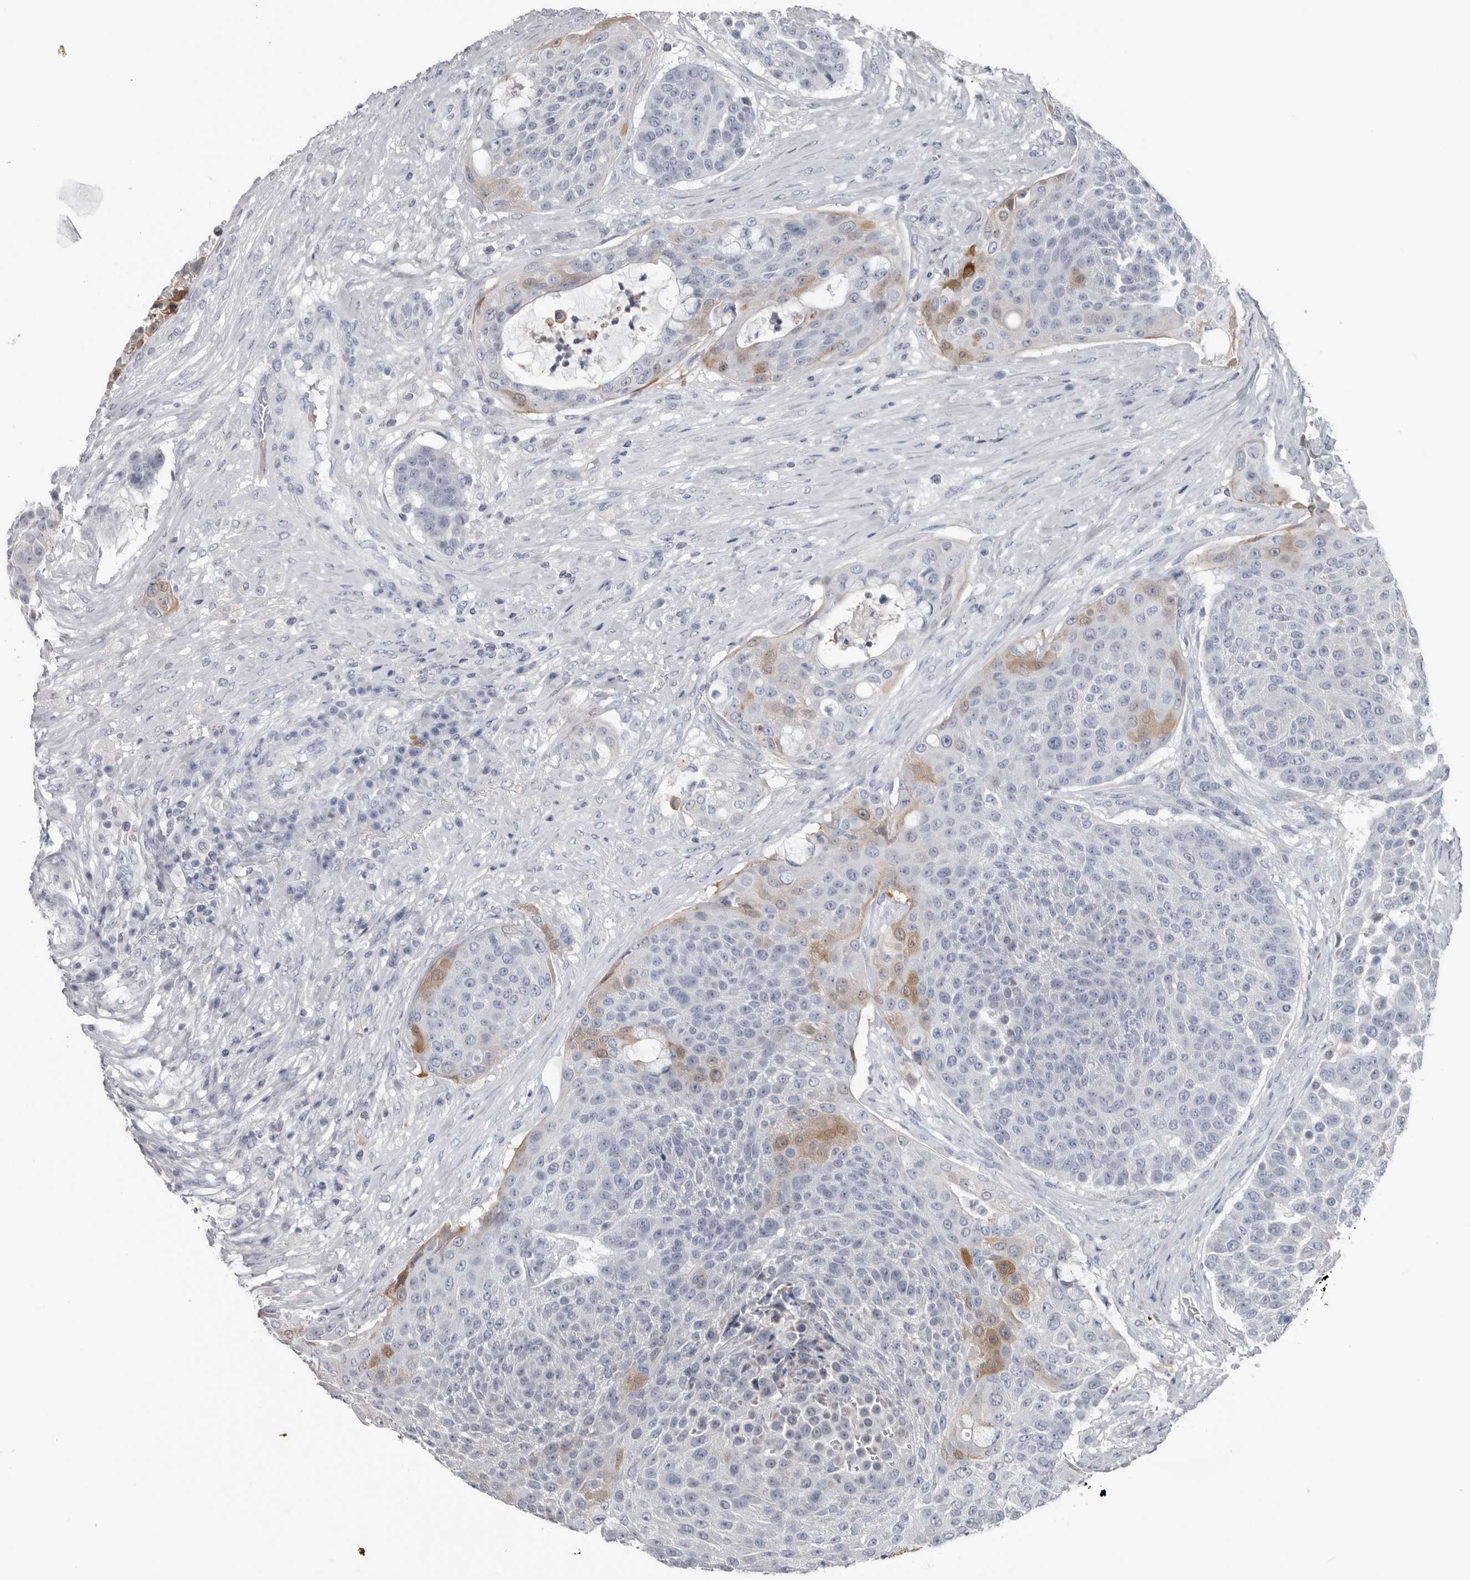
{"staining": {"intensity": "weak", "quantity": "<25%", "location": "cytoplasmic/membranous"}, "tissue": "urothelial cancer", "cell_type": "Tumor cells", "image_type": "cancer", "snomed": [{"axis": "morphology", "description": "Urothelial carcinoma, High grade"}, {"axis": "topography", "description": "Urinary bladder"}], "caption": "This photomicrograph is of urothelial cancer stained with IHC to label a protein in brown with the nuclei are counter-stained blue. There is no positivity in tumor cells.", "gene": "FABP7", "patient": {"sex": "female", "age": 63}}